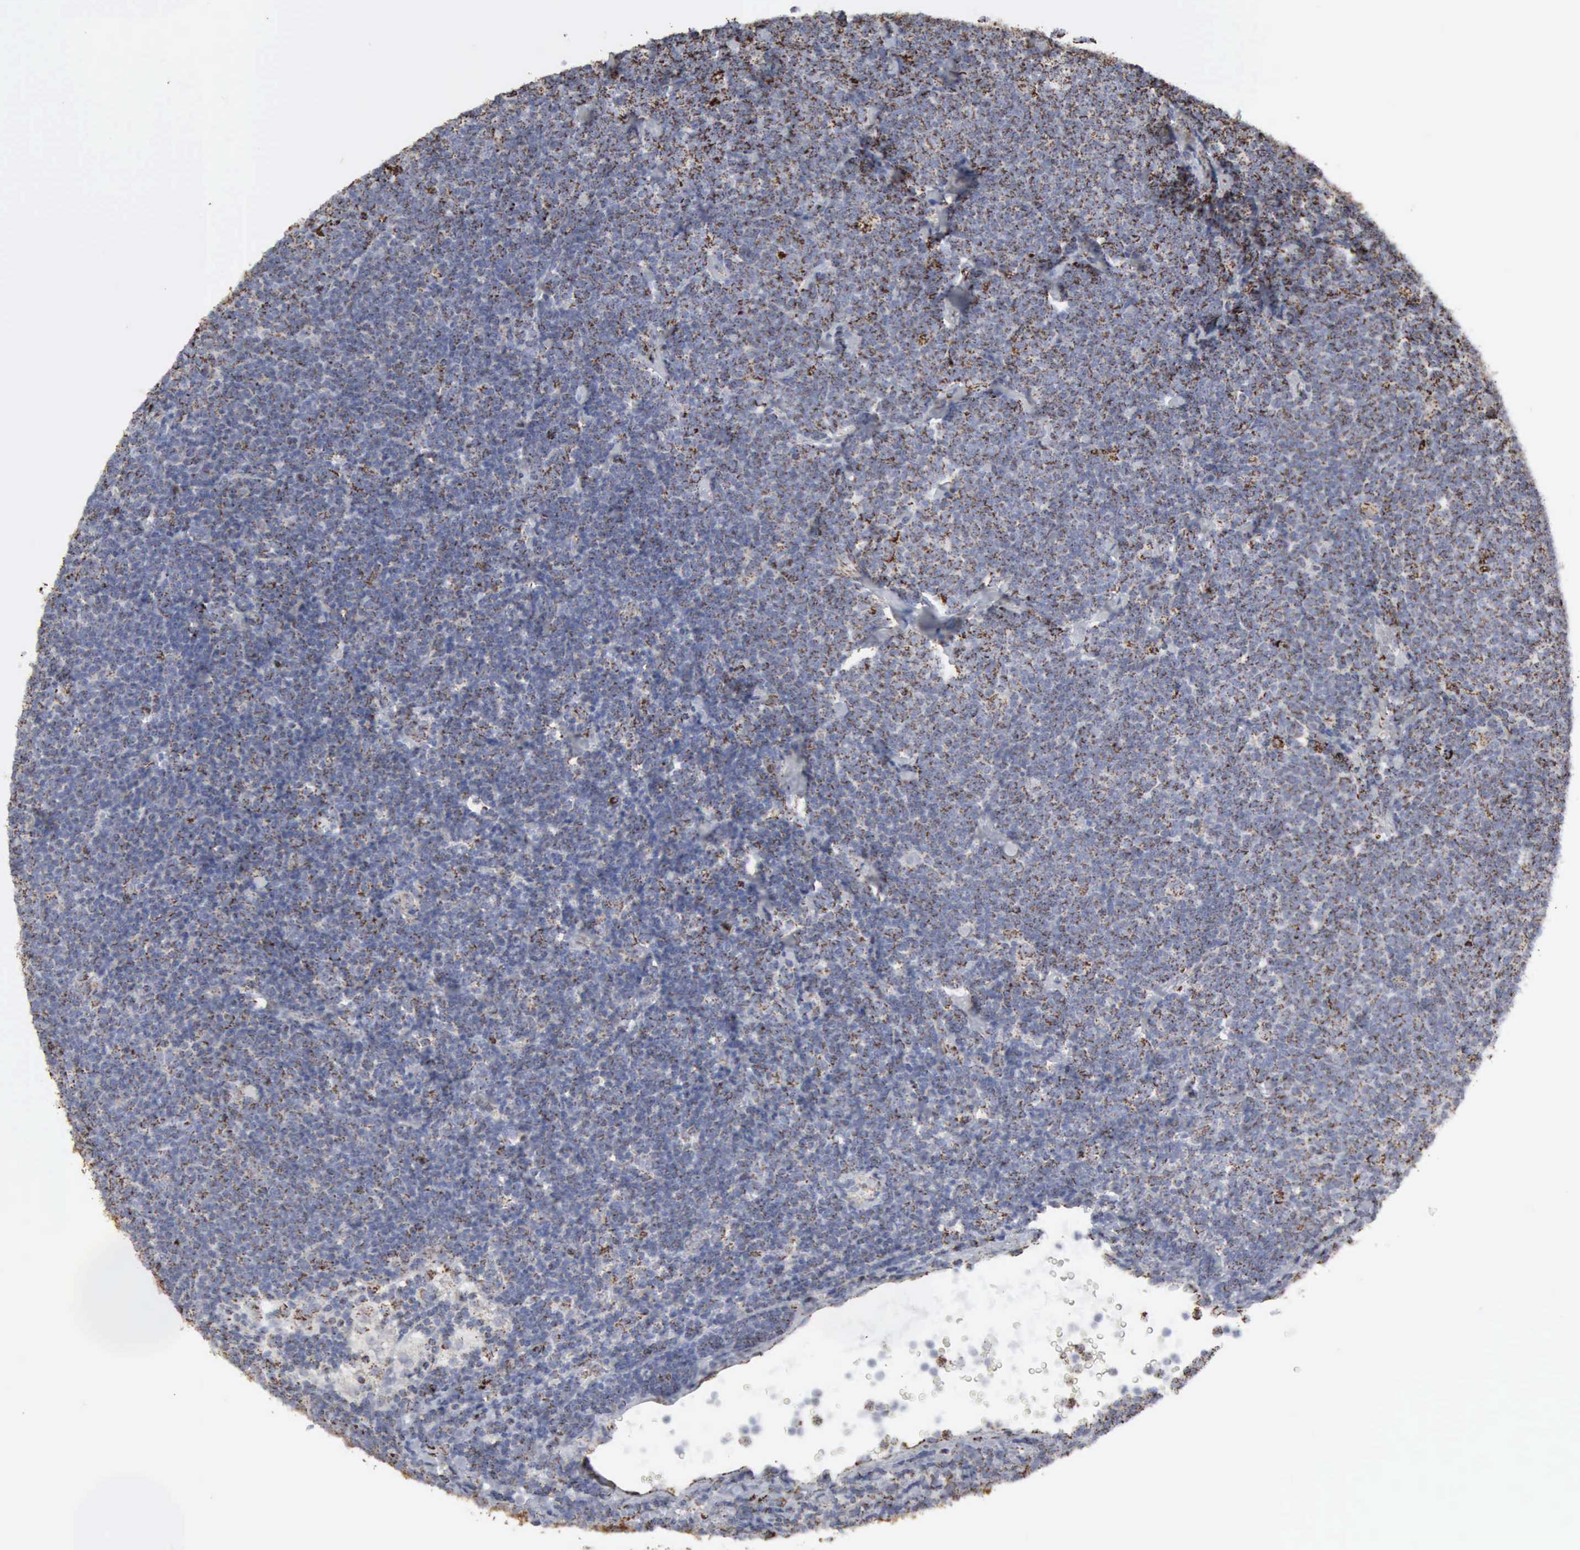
{"staining": {"intensity": "strong", "quantity": "<25%", "location": "cytoplasmic/membranous"}, "tissue": "lymphoma", "cell_type": "Tumor cells", "image_type": "cancer", "snomed": [{"axis": "morphology", "description": "Malignant lymphoma, non-Hodgkin's type, Low grade"}, {"axis": "topography", "description": "Lymph node"}], "caption": "This micrograph shows immunohistochemistry (IHC) staining of lymphoma, with medium strong cytoplasmic/membranous staining in approximately <25% of tumor cells.", "gene": "ACO2", "patient": {"sex": "male", "age": 65}}